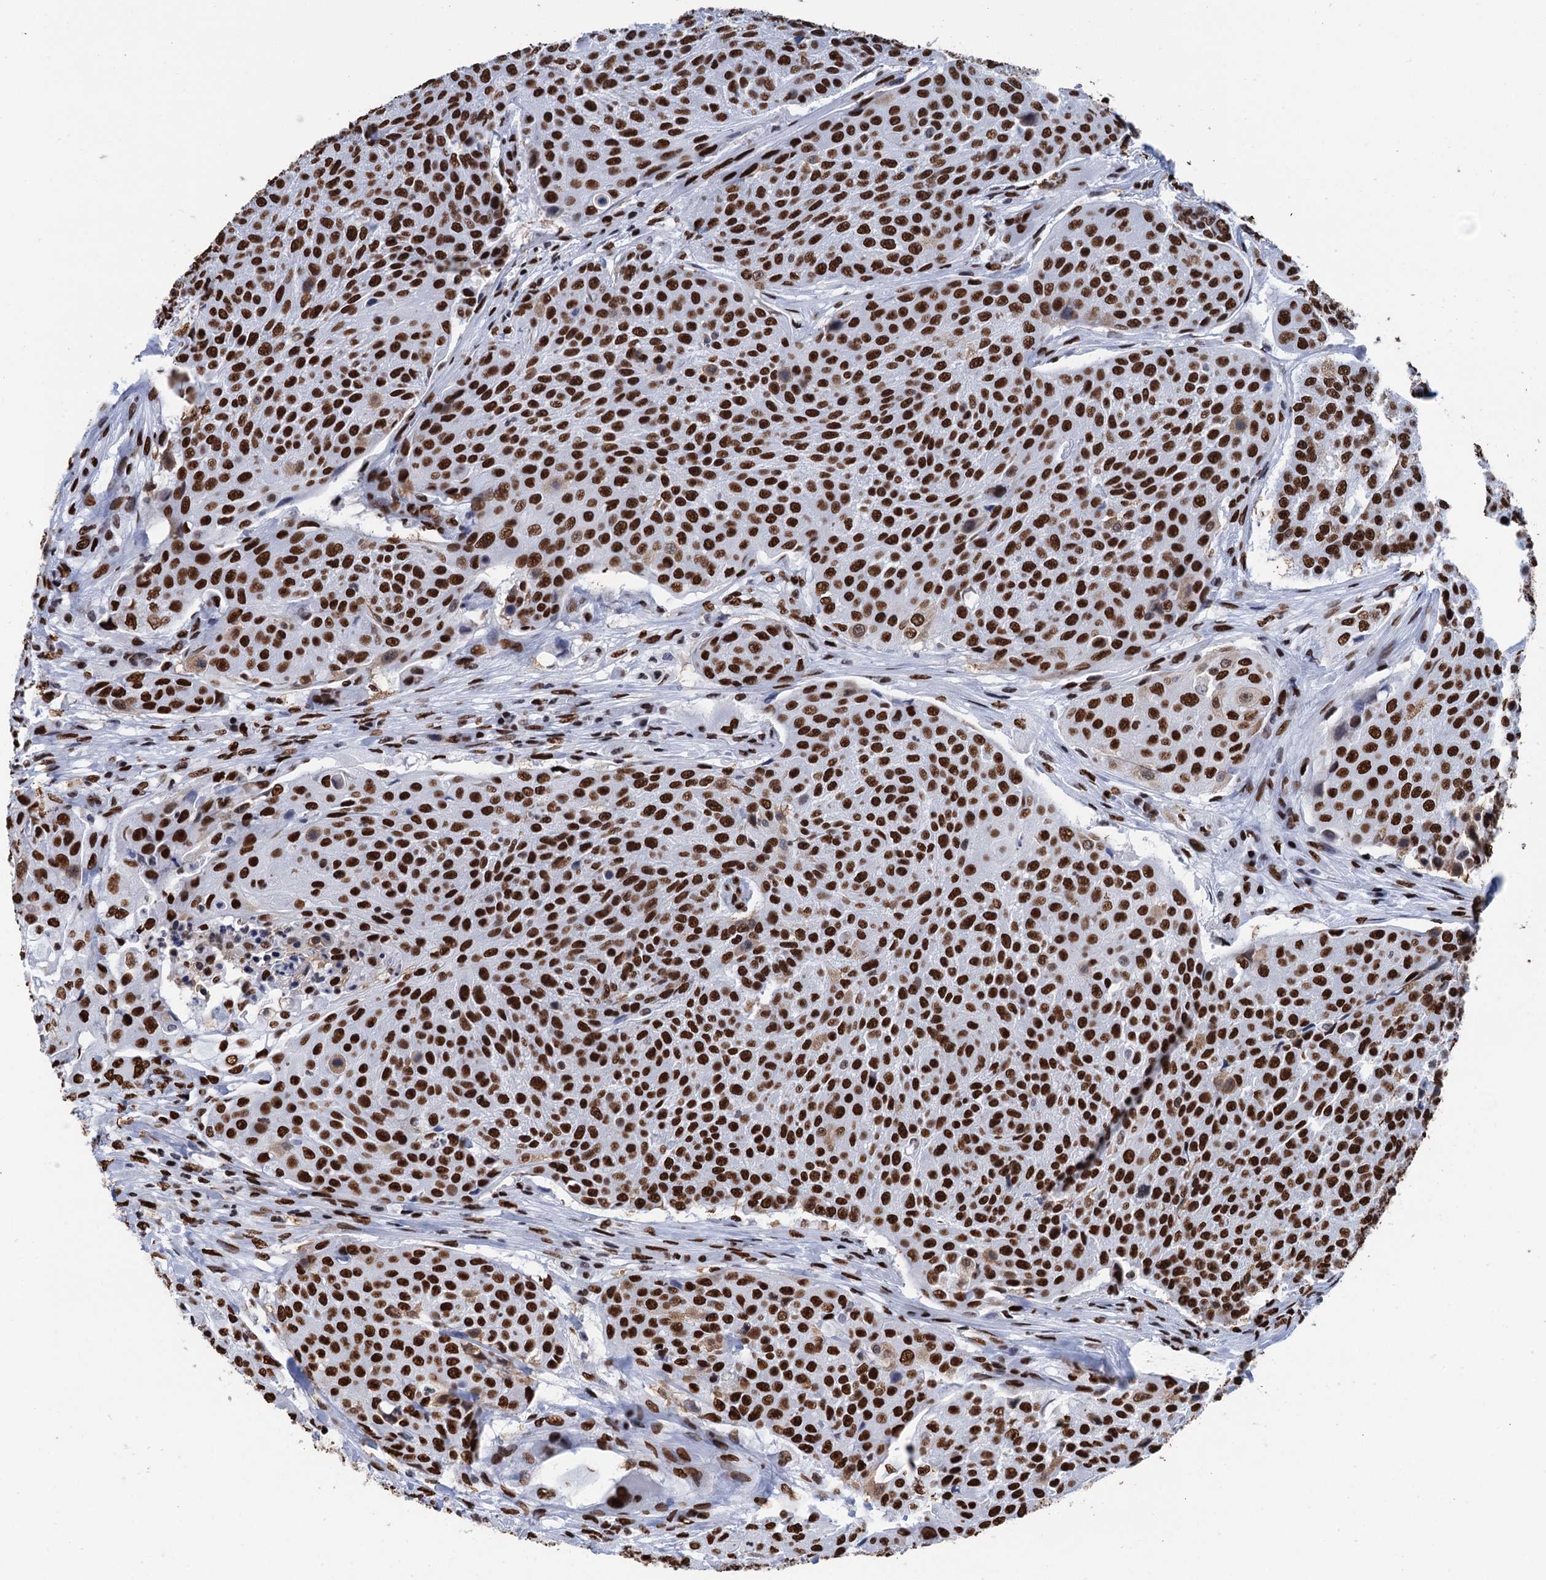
{"staining": {"intensity": "strong", "quantity": ">75%", "location": "nuclear"}, "tissue": "urothelial cancer", "cell_type": "Tumor cells", "image_type": "cancer", "snomed": [{"axis": "morphology", "description": "Urothelial carcinoma, High grade"}, {"axis": "topography", "description": "Urinary bladder"}], "caption": "Immunohistochemical staining of urothelial cancer displays high levels of strong nuclear protein expression in approximately >75% of tumor cells. (Stains: DAB in brown, nuclei in blue, Microscopy: brightfield microscopy at high magnification).", "gene": "UBA2", "patient": {"sex": "female", "age": 63}}